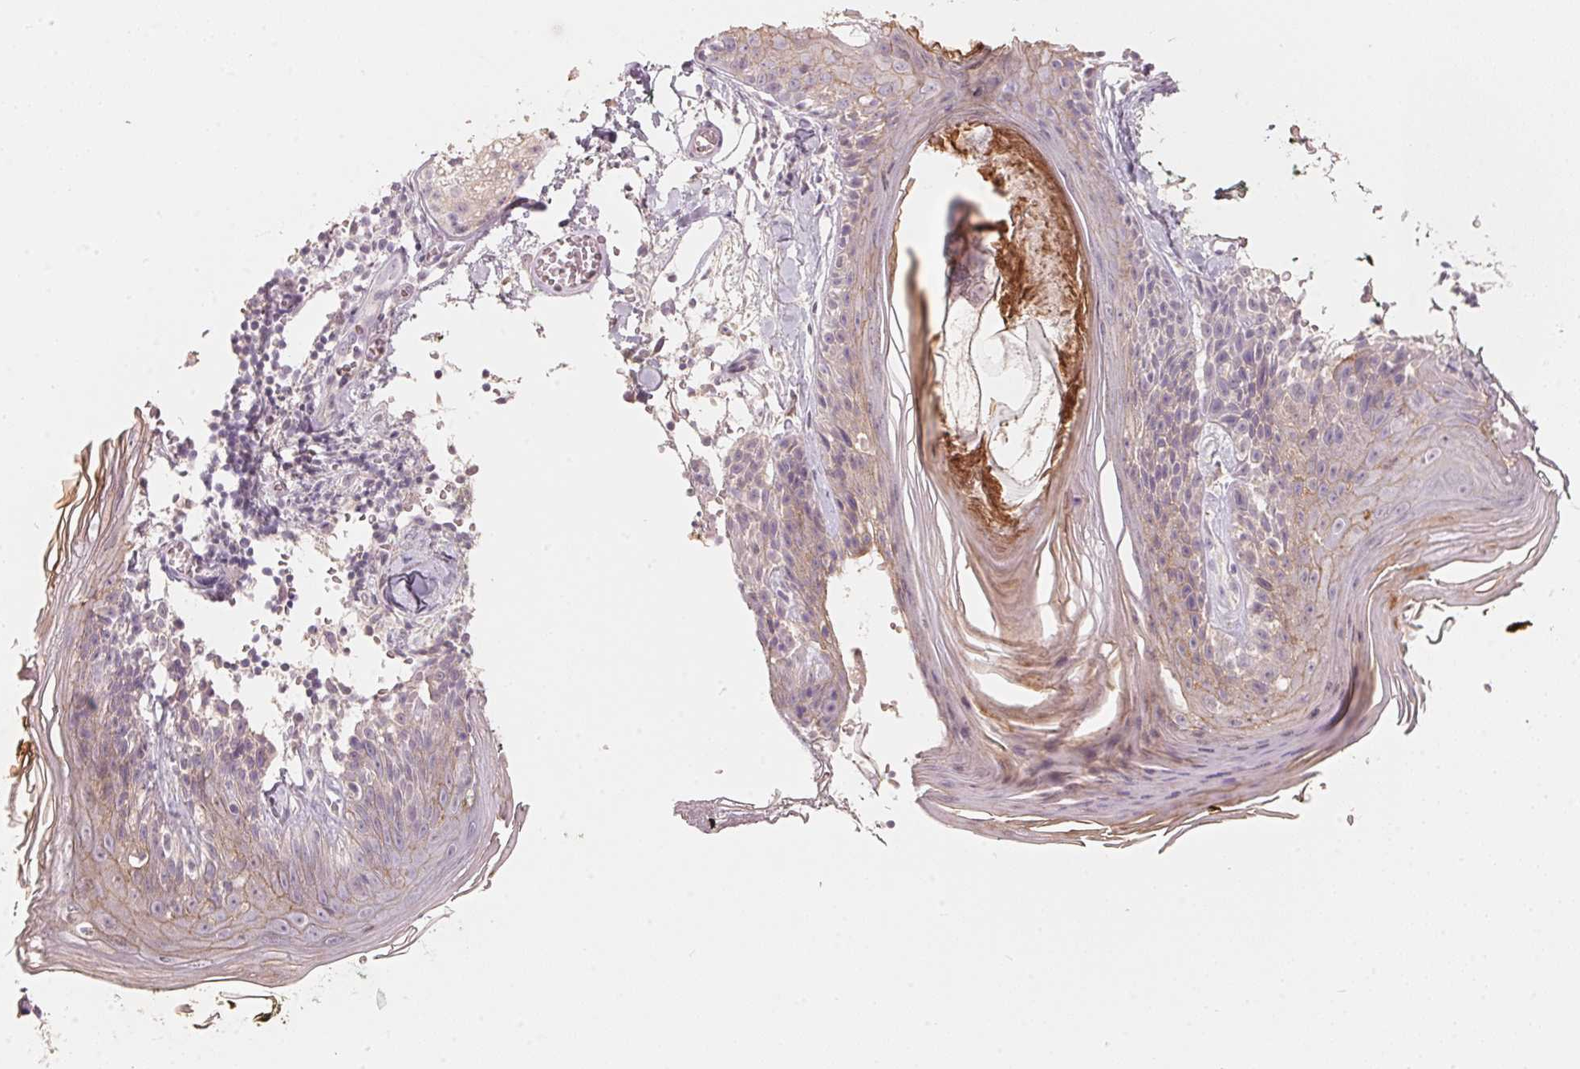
{"staining": {"intensity": "negative", "quantity": "none", "location": "none"}, "tissue": "skin", "cell_type": "Fibroblasts", "image_type": "normal", "snomed": [{"axis": "morphology", "description": "Normal tissue, NOS"}, {"axis": "topography", "description": "Skin"}], "caption": "Immunohistochemical staining of normal skin shows no significant positivity in fibroblasts.", "gene": "TP53AIP1", "patient": {"sex": "male", "age": 76}}